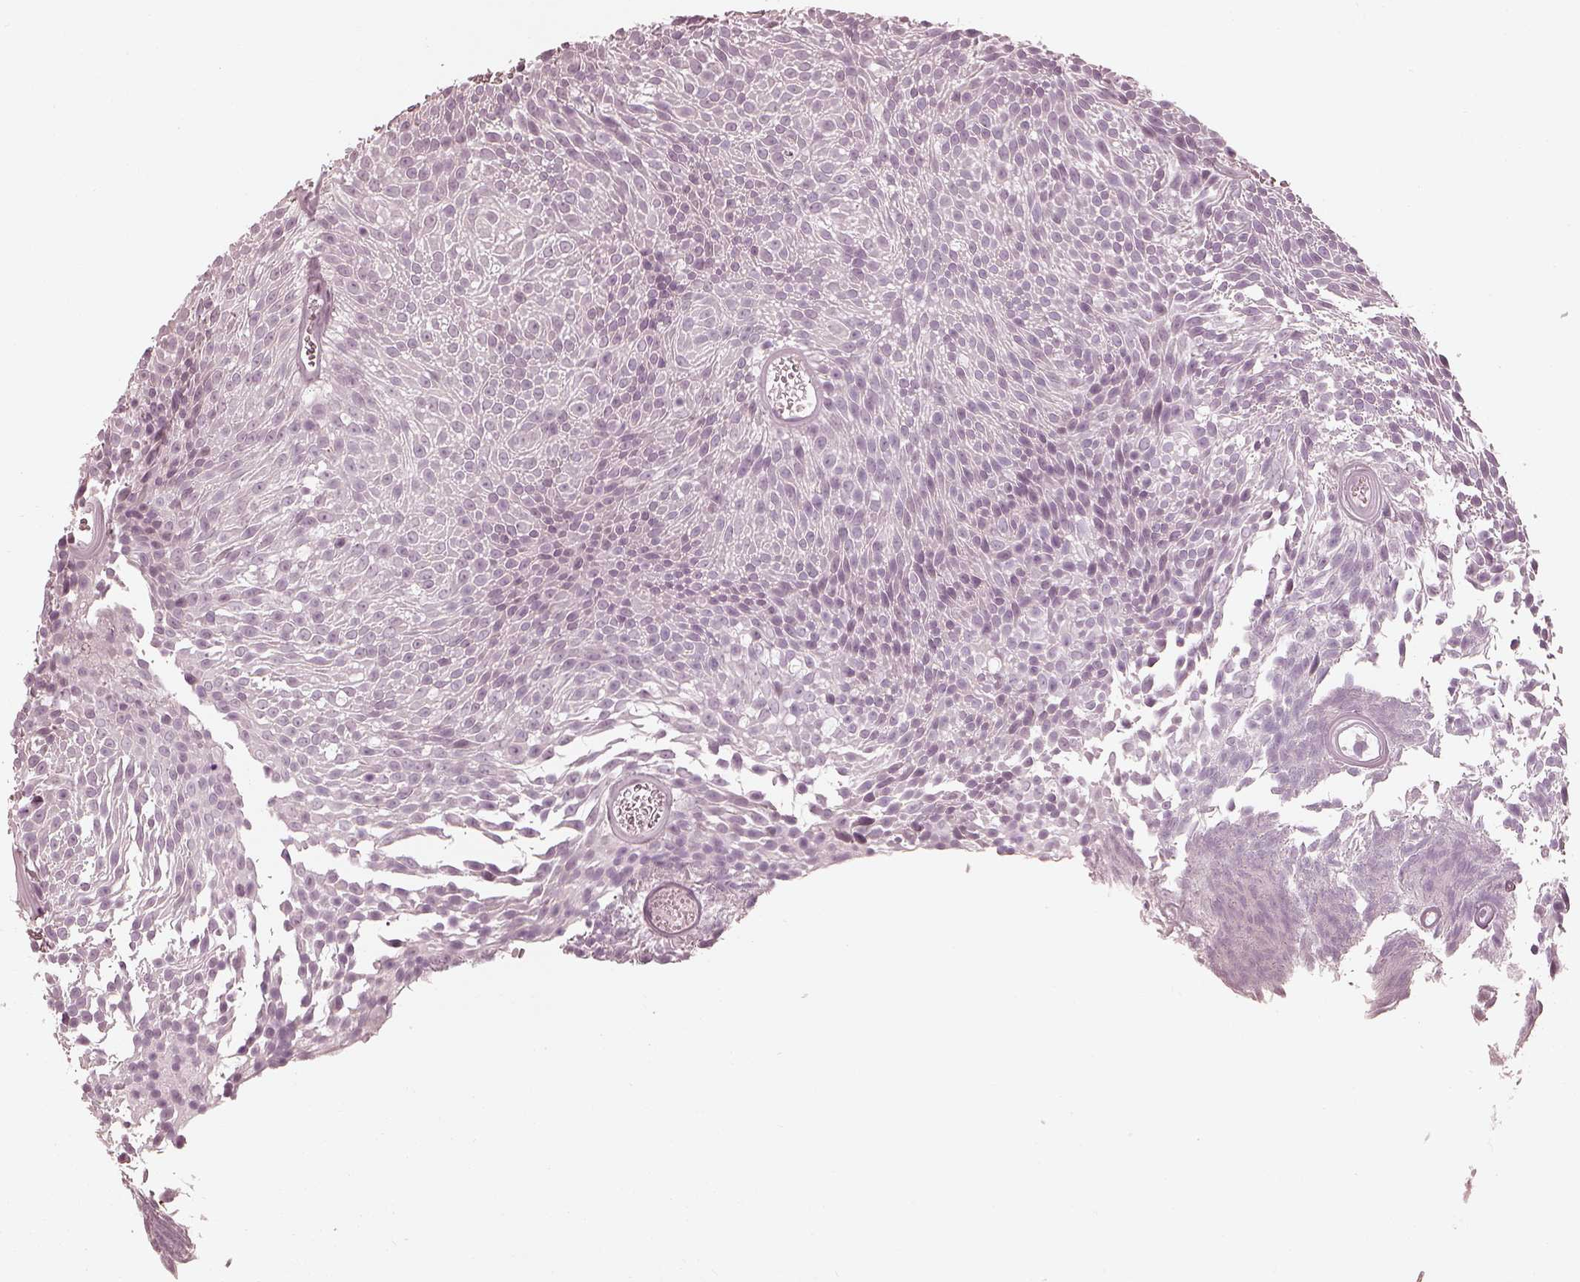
{"staining": {"intensity": "negative", "quantity": "none", "location": "none"}, "tissue": "urothelial cancer", "cell_type": "Tumor cells", "image_type": "cancer", "snomed": [{"axis": "morphology", "description": "Urothelial carcinoma, Low grade"}, {"axis": "topography", "description": "Urinary bladder"}], "caption": "Histopathology image shows no protein positivity in tumor cells of urothelial cancer tissue.", "gene": "ADRB3", "patient": {"sex": "male", "age": 77}}